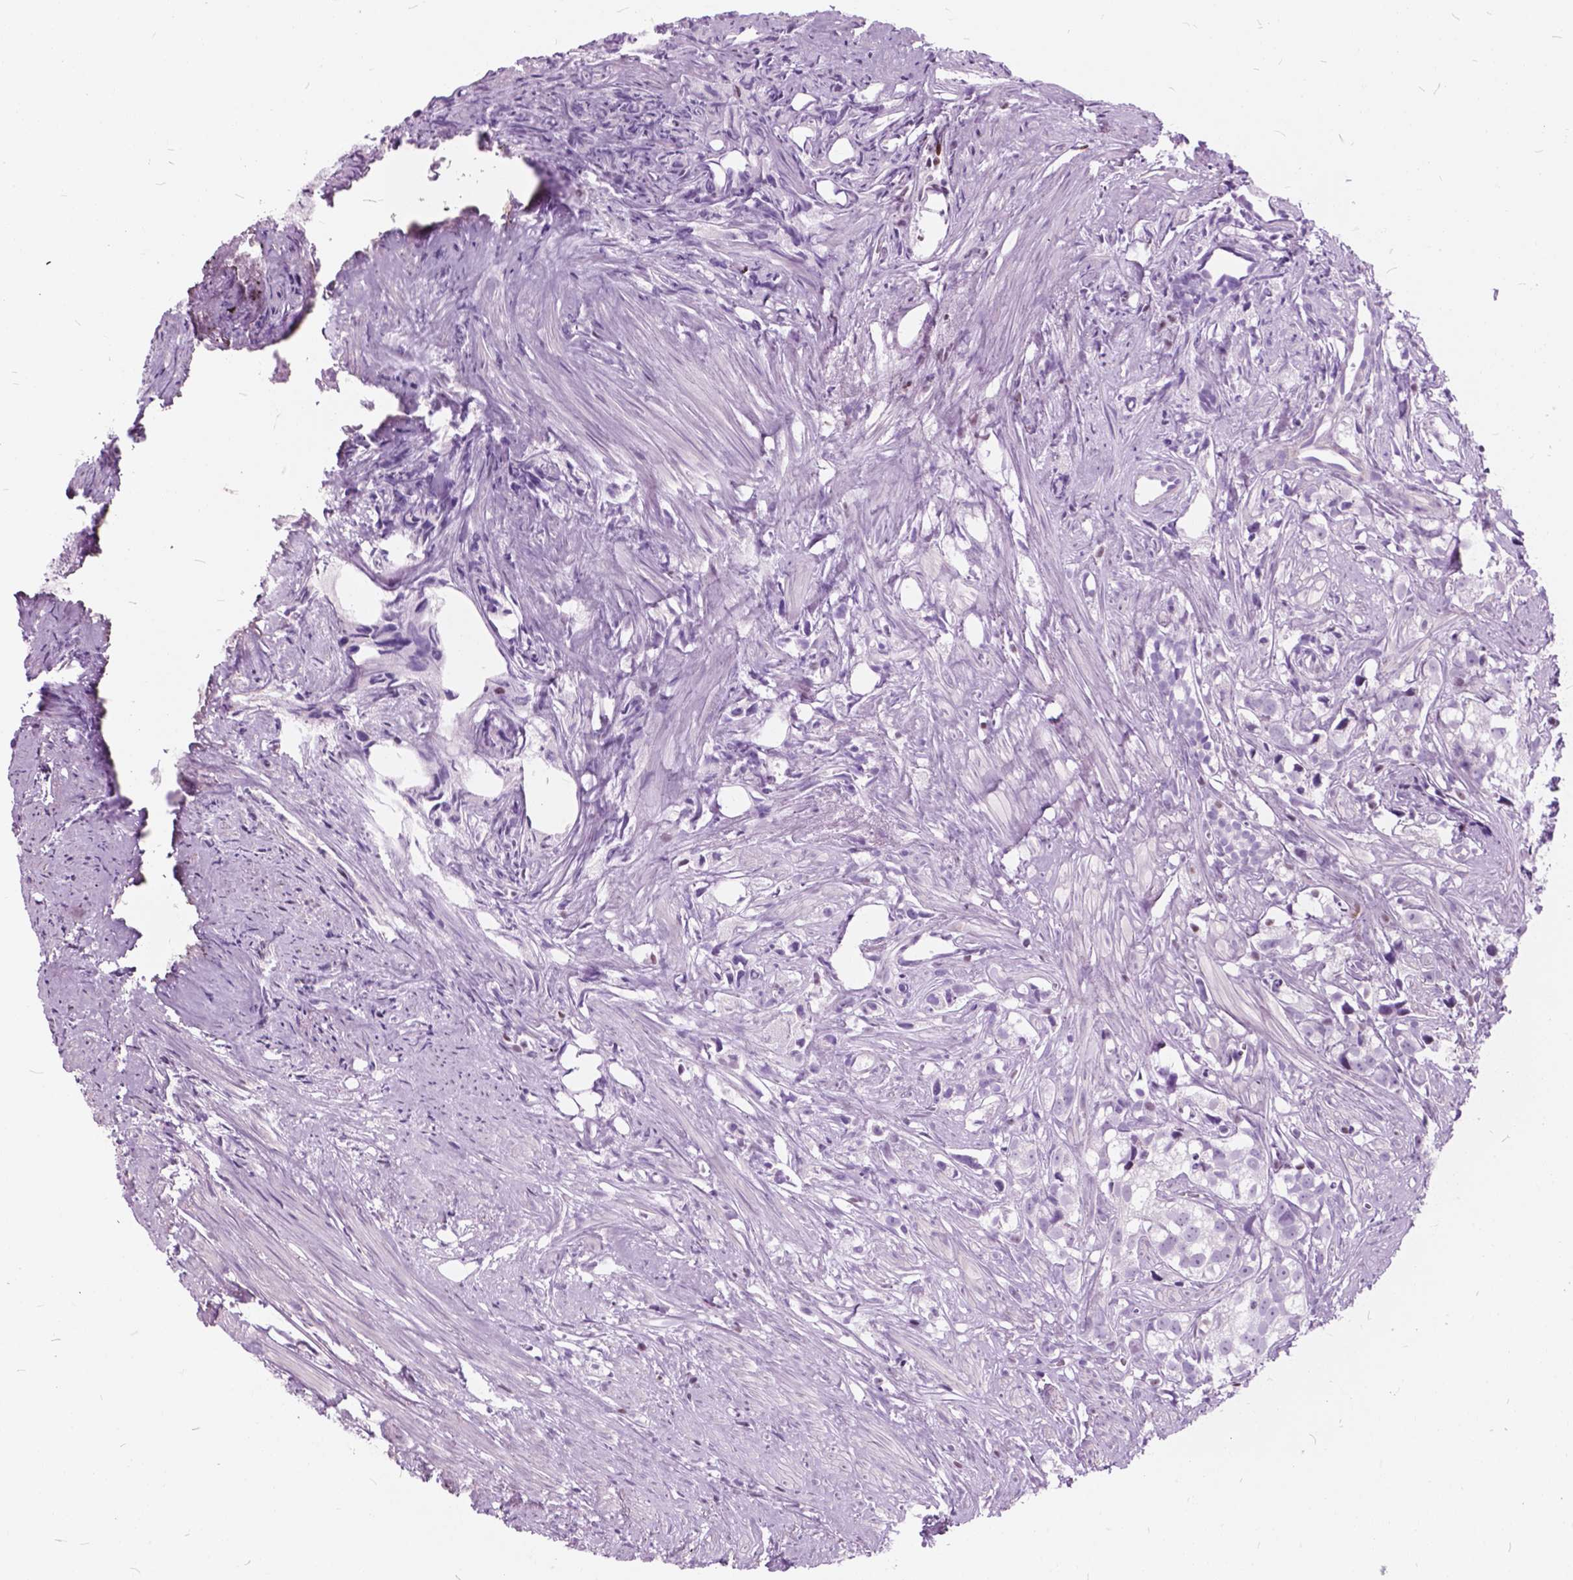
{"staining": {"intensity": "negative", "quantity": "none", "location": "none"}, "tissue": "prostate cancer", "cell_type": "Tumor cells", "image_type": "cancer", "snomed": [{"axis": "morphology", "description": "Adenocarcinoma, High grade"}, {"axis": "topography", "description": "Prostate"}], "caption": "Immunohistochemistry of prostate adenocarcinoma (high-grade) demonstrates no positivity in tumor cells.", "gene": "SP140", "patient": {"sex": "male", "age": 68}}